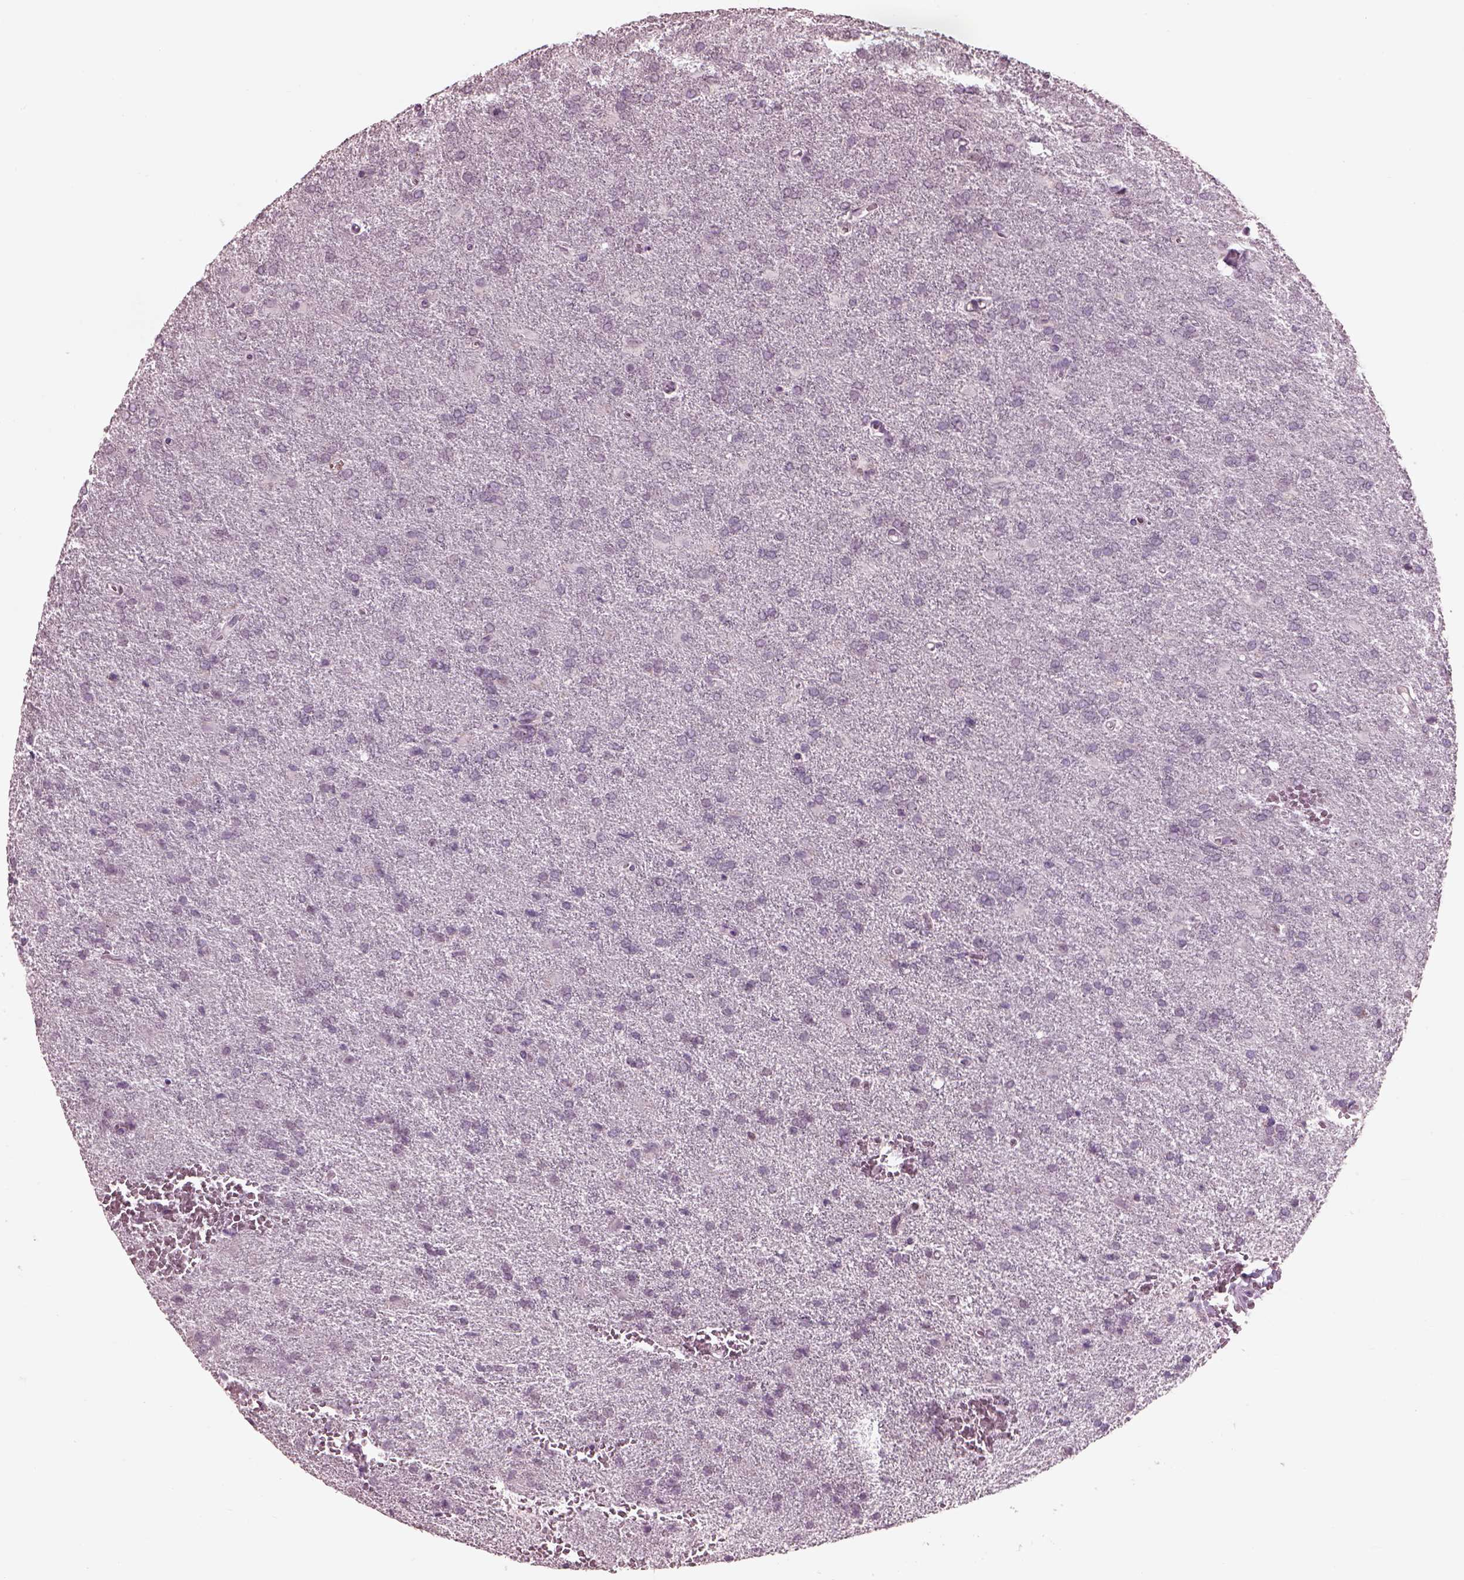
{"staining": {"intensity": "negative", "quantity": "none", "location": "none"}, "tissue": "glioma", "cell_type": "Tumor cells", "image_type": "cancer", "snomed": [{"axis": "morphology", "description": "Glioma, malignant, High grade"}, {"axis": "topography", "description": "Brain"}], "caption": "DAB immunohistochemical staining of human glioma displays no significant expression in tumor cells.", "gene": "GARIN4", "patient": {"sex": "male", "age": 68}}